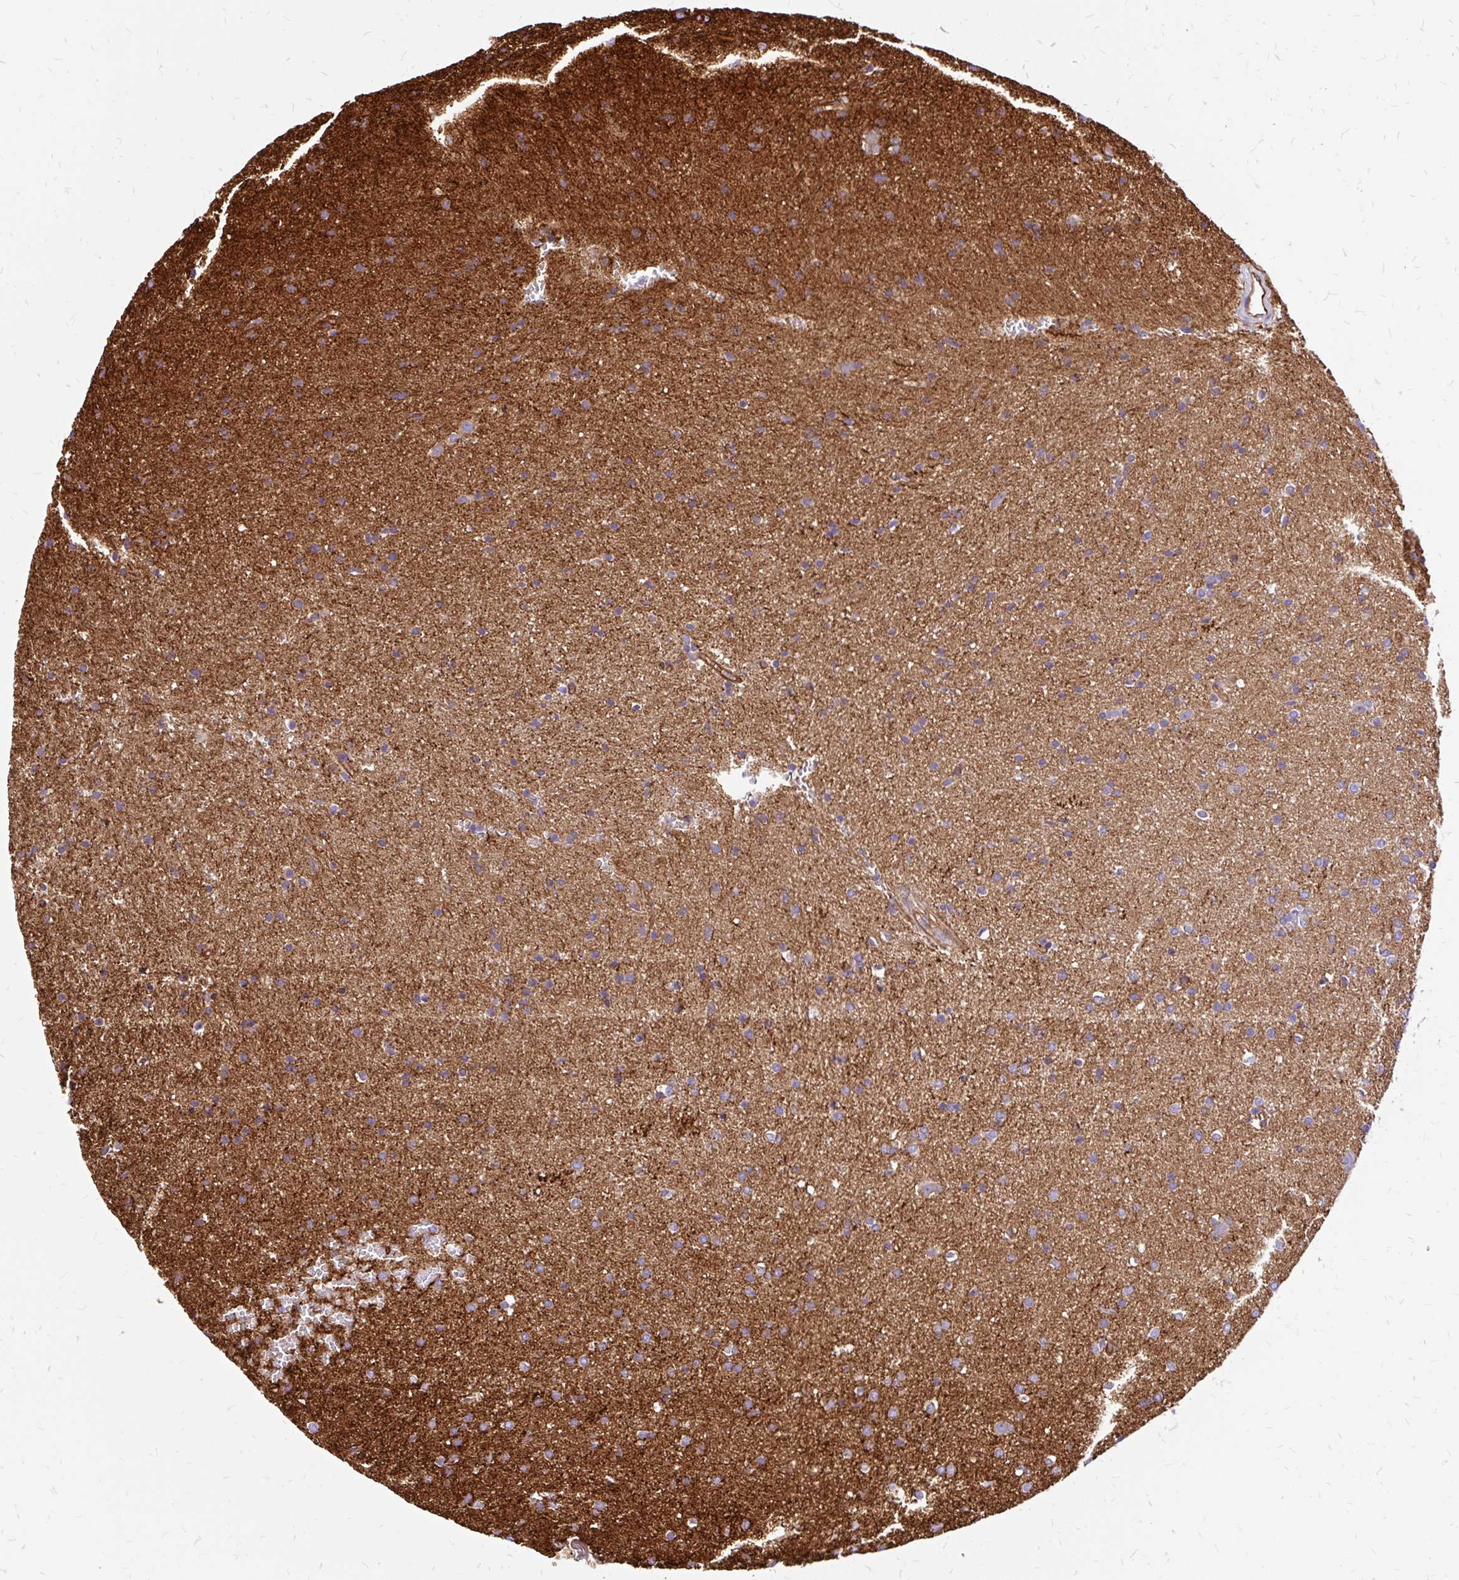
{"staining": {"intensity": "negative", "quantity": "none", "location": "none"}, "tissue": "glioma", "cell_type": "Tumor cells", "image_type": "cancer", "snomed": [{"axis": "morphology", "description": "Glioma, malignant, Low grade"}, {"axis": "topography", "description": "Brain"}], "caption": "This is a image of immunohistochemistry staining of malignant glioma (low-grade), which shows no expression in tumor cells. (DAB immunohistochemistry, high magnification).", "gene": "MAP1LC3B", "patient": {"sex": "female", "age": 34}}